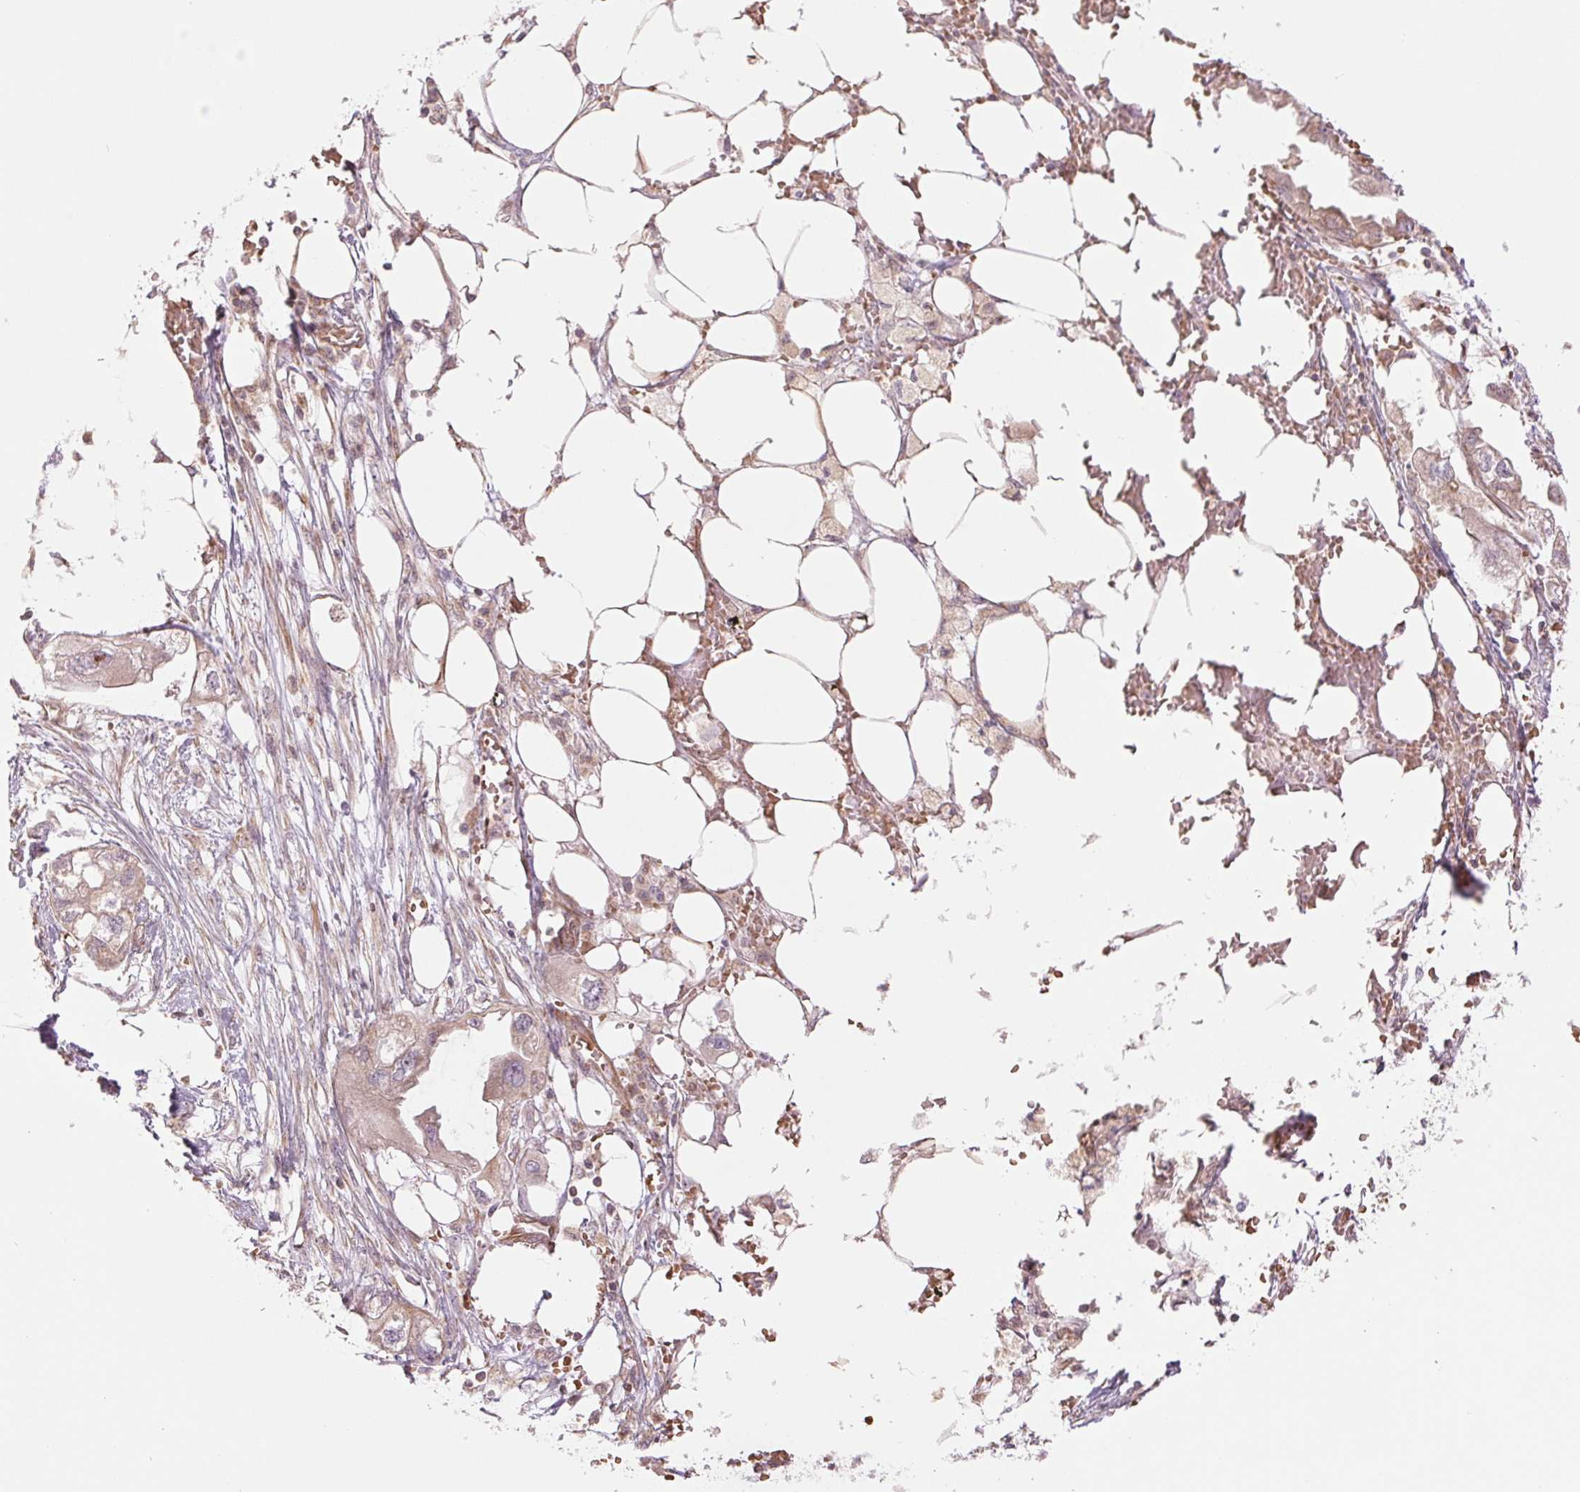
{"staining": {"intensity": "weak", "quantity": ">75%", "location": "cytoplasmic/membranous"}, "tissue": "endometrial cancer", "cell_type": "Tumor cells", "image_type": "cancer", "snomed": [{"axis": "morphology", "description": "Adenocarcinoma, NOS"}, {"axis": "morphology", "description": "Adenocarcinoma, metastatic, NOS"}, {"axis": "topography", "description": "Adipose tissue"}, {"axis": "topography", "description": "Endometrium"}], "caption": "The photomicrograph demonstrates staining of endometrial cancer, revealing weak cytoplasmic/membranous protein expression (brown color) within tumor cells. (DAB (3,3'-diaminobenzidine) IHC, brown staining for protein, blue staining for nuclei).", "gene": "STARD7", "patient": {"sex": "female", "age": 67}}